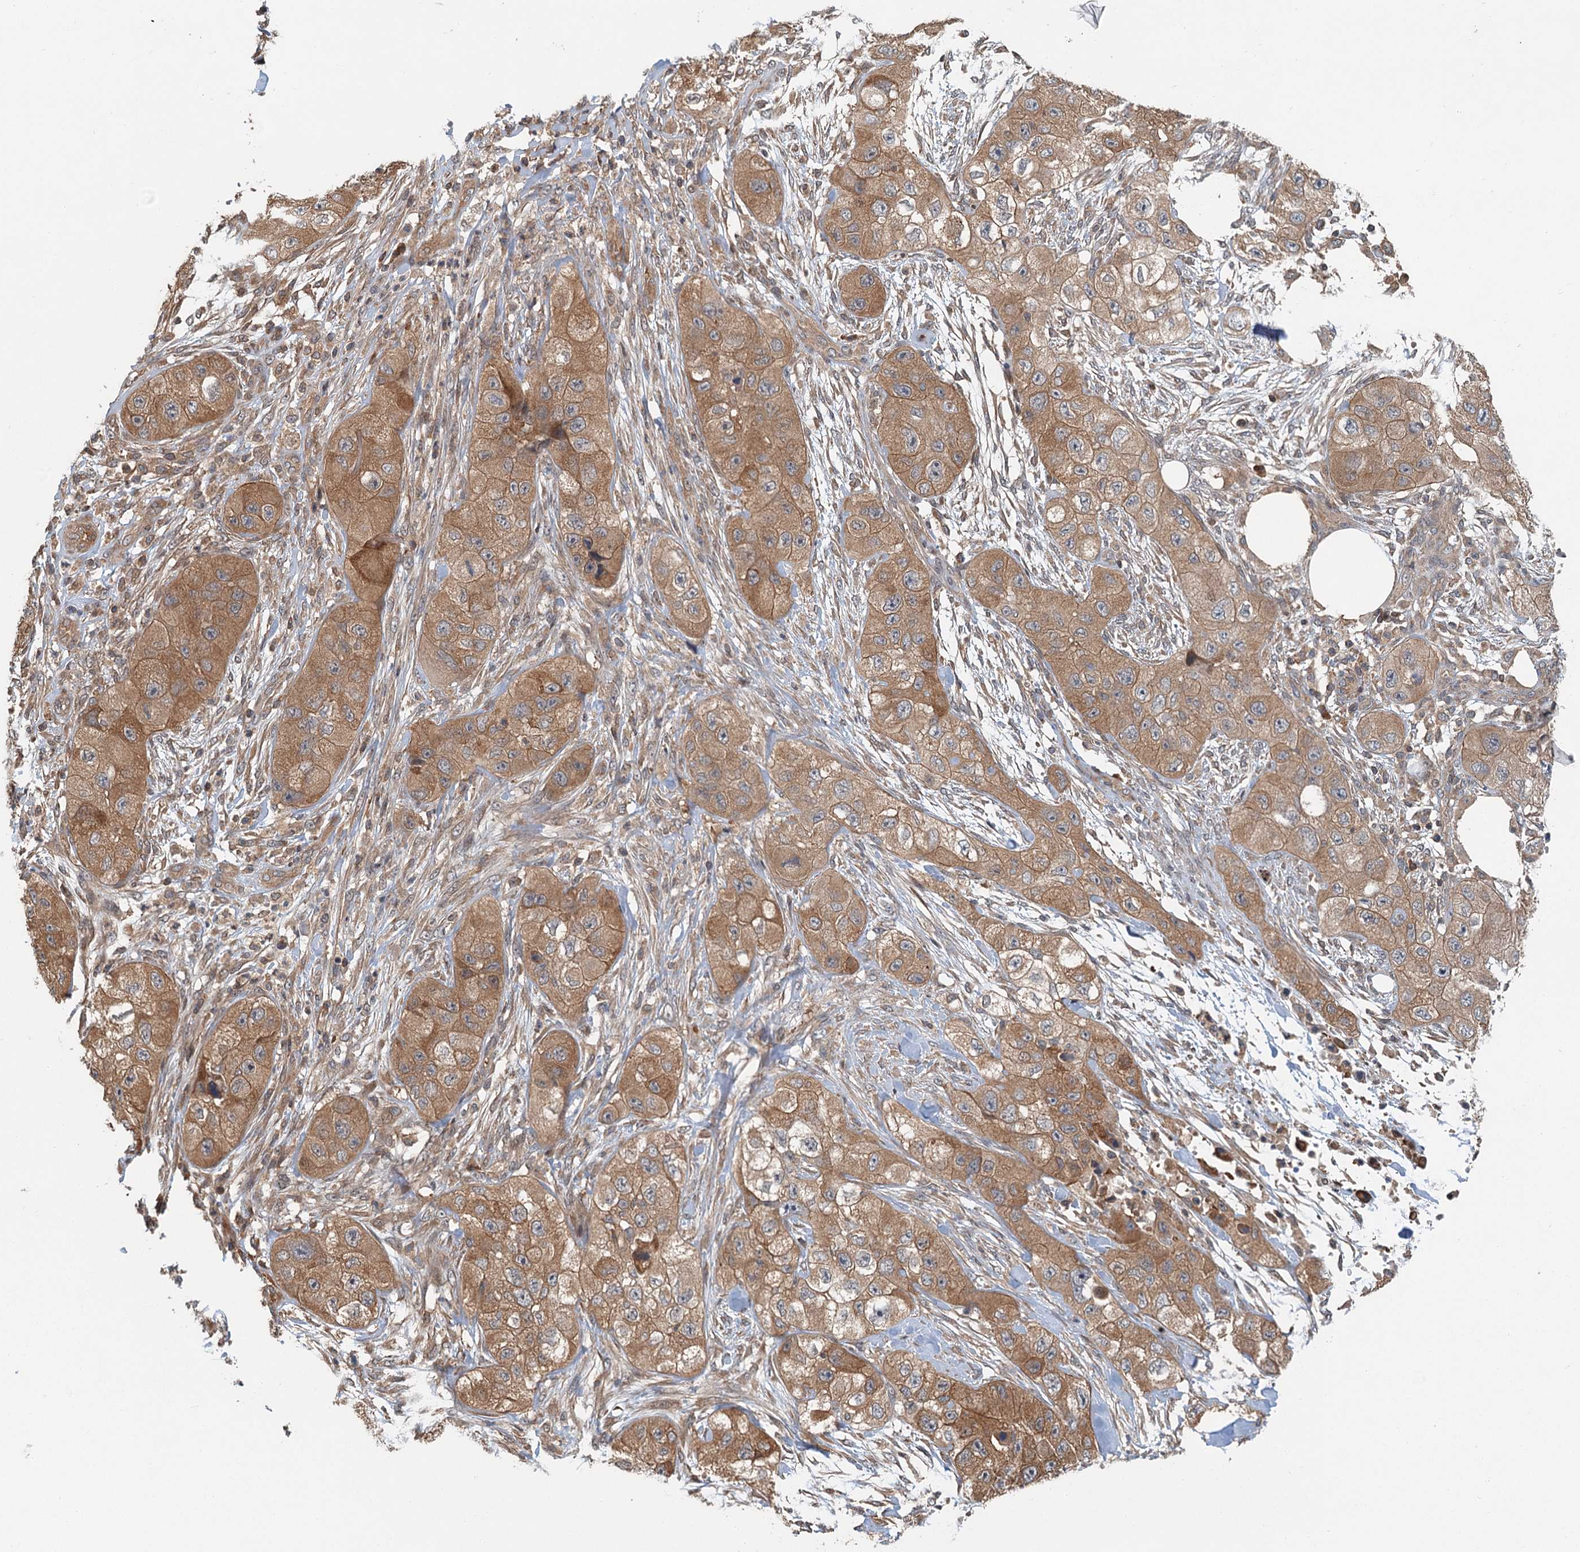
{"staining": {"intensity": "moderate", "quantity": ">75%", "location": "cytoplasmic/membranous"}, "tissue": "skin cancer", "cell_type": "Tumor cells", "image_type": "cancer", "snomed": [{"axis": "morphology", "description": "Squamous cell carcinoma, NOS"}, {"axis": "topography", "description": "Skin"}, {"axis": "topography", "description": "Subcutis"}], "caption": "Immunohistochemical staining of human skin cancer (squamous cell carcinoma) shows medium levels of moderate cytoplasmic/membranous protein expression in about >75% of tumor cells.", "gene": "ZNF527", "patient": {"sex": "male", "age": 73}}